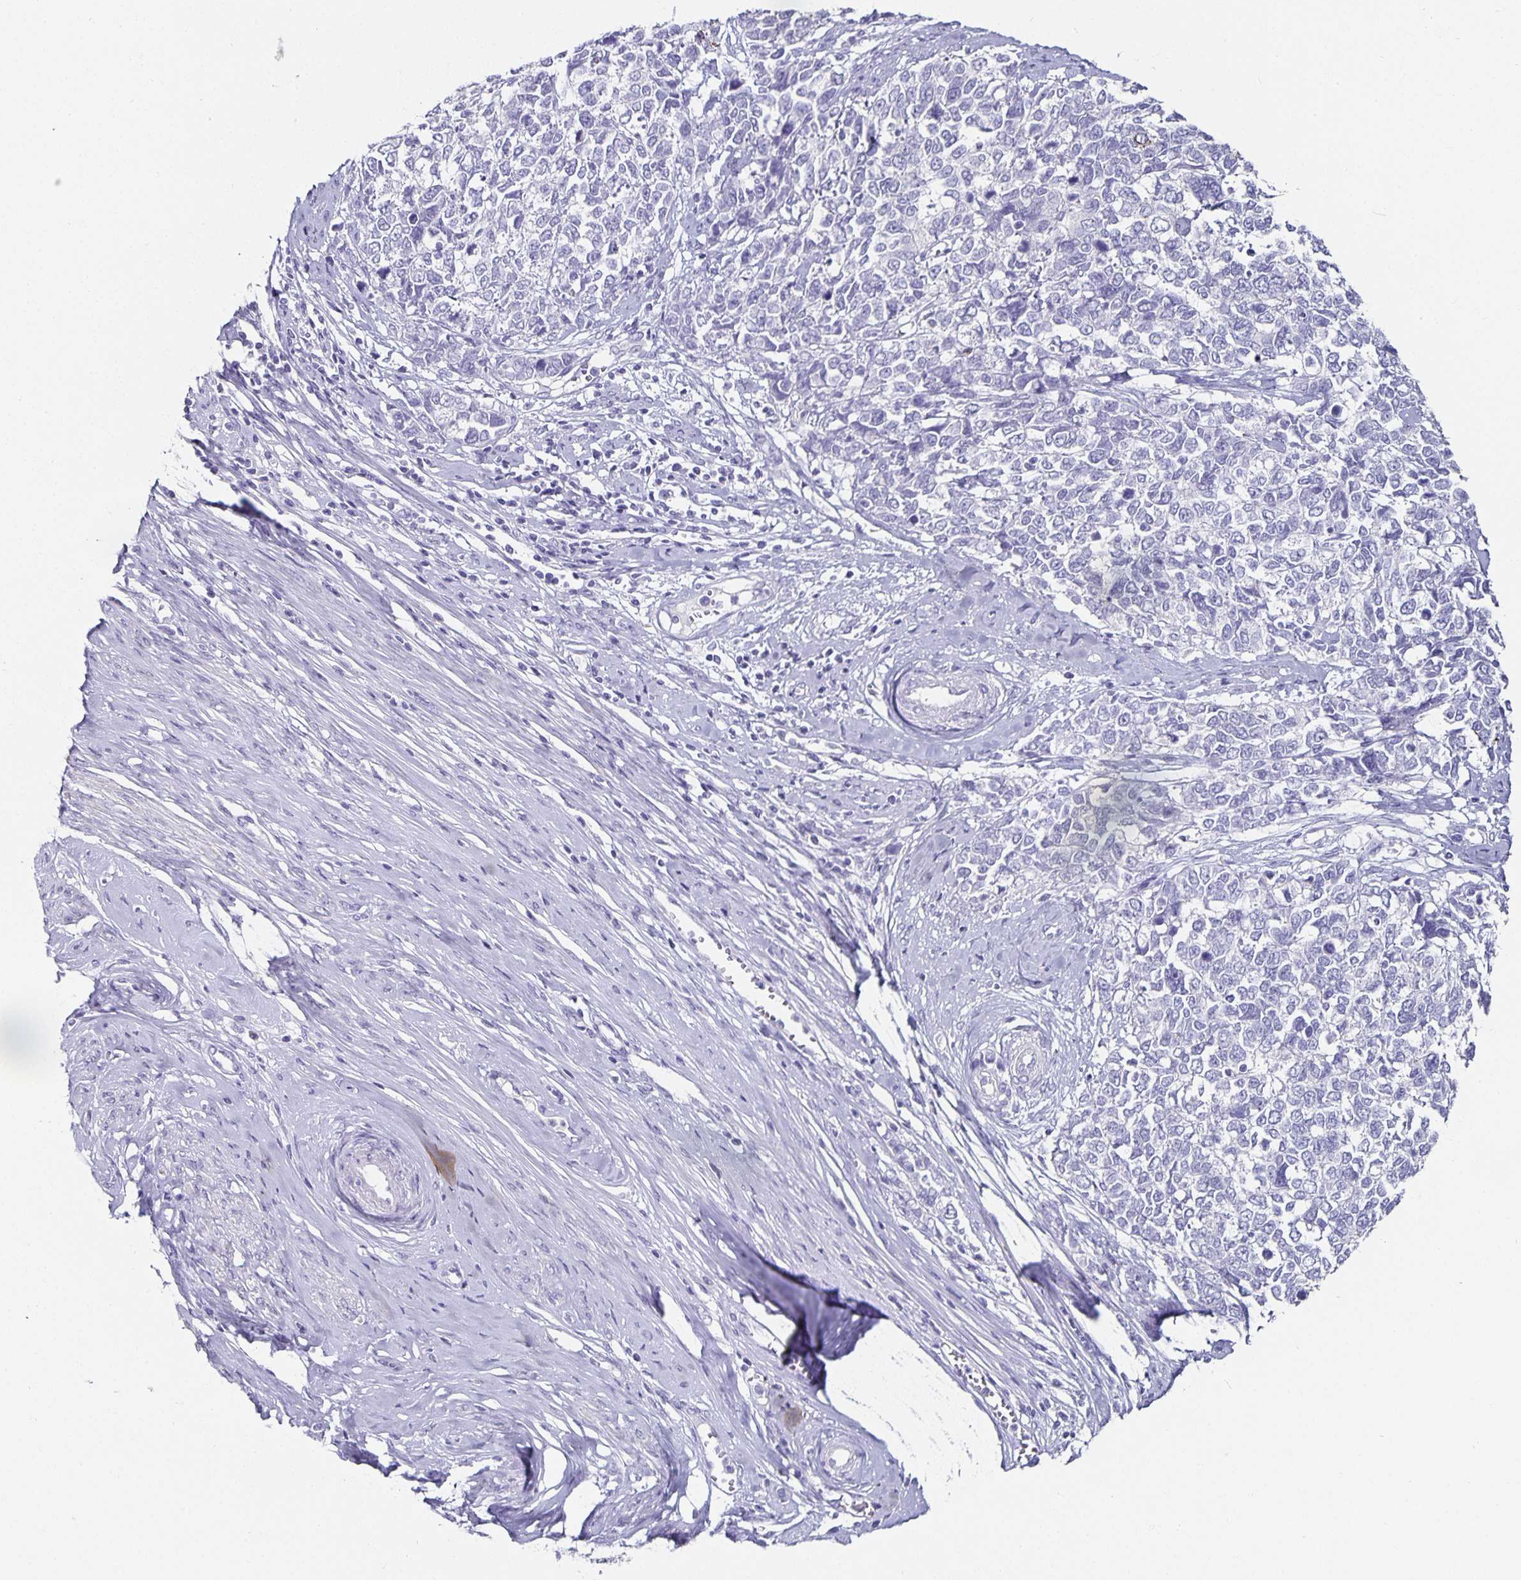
{"staining": {"intensity": "negative", "quantity": "none", "location": "none"}, "tissue": "cervical cancer", "cell_type": "Tumor cells", "image_type": "cancer", "snomed": [{"axis": "morphology", "description": "Adenocarcinoma, NOS"}, {"axis": "topography", "description": "Cervix"}], "caption": "A micrograph of human cervical cancer (adenocarcinoma) is negative for staining in tumor cells. Brightfield microscopy of immunohistochemistry (IHC) stained with DAB (3,3'-diaminobenzidine) (brown) and hematoxylin (blue), captured at high magnification.", "gene": "CHGA", "patient": {"sex": "female", "age": 63}}